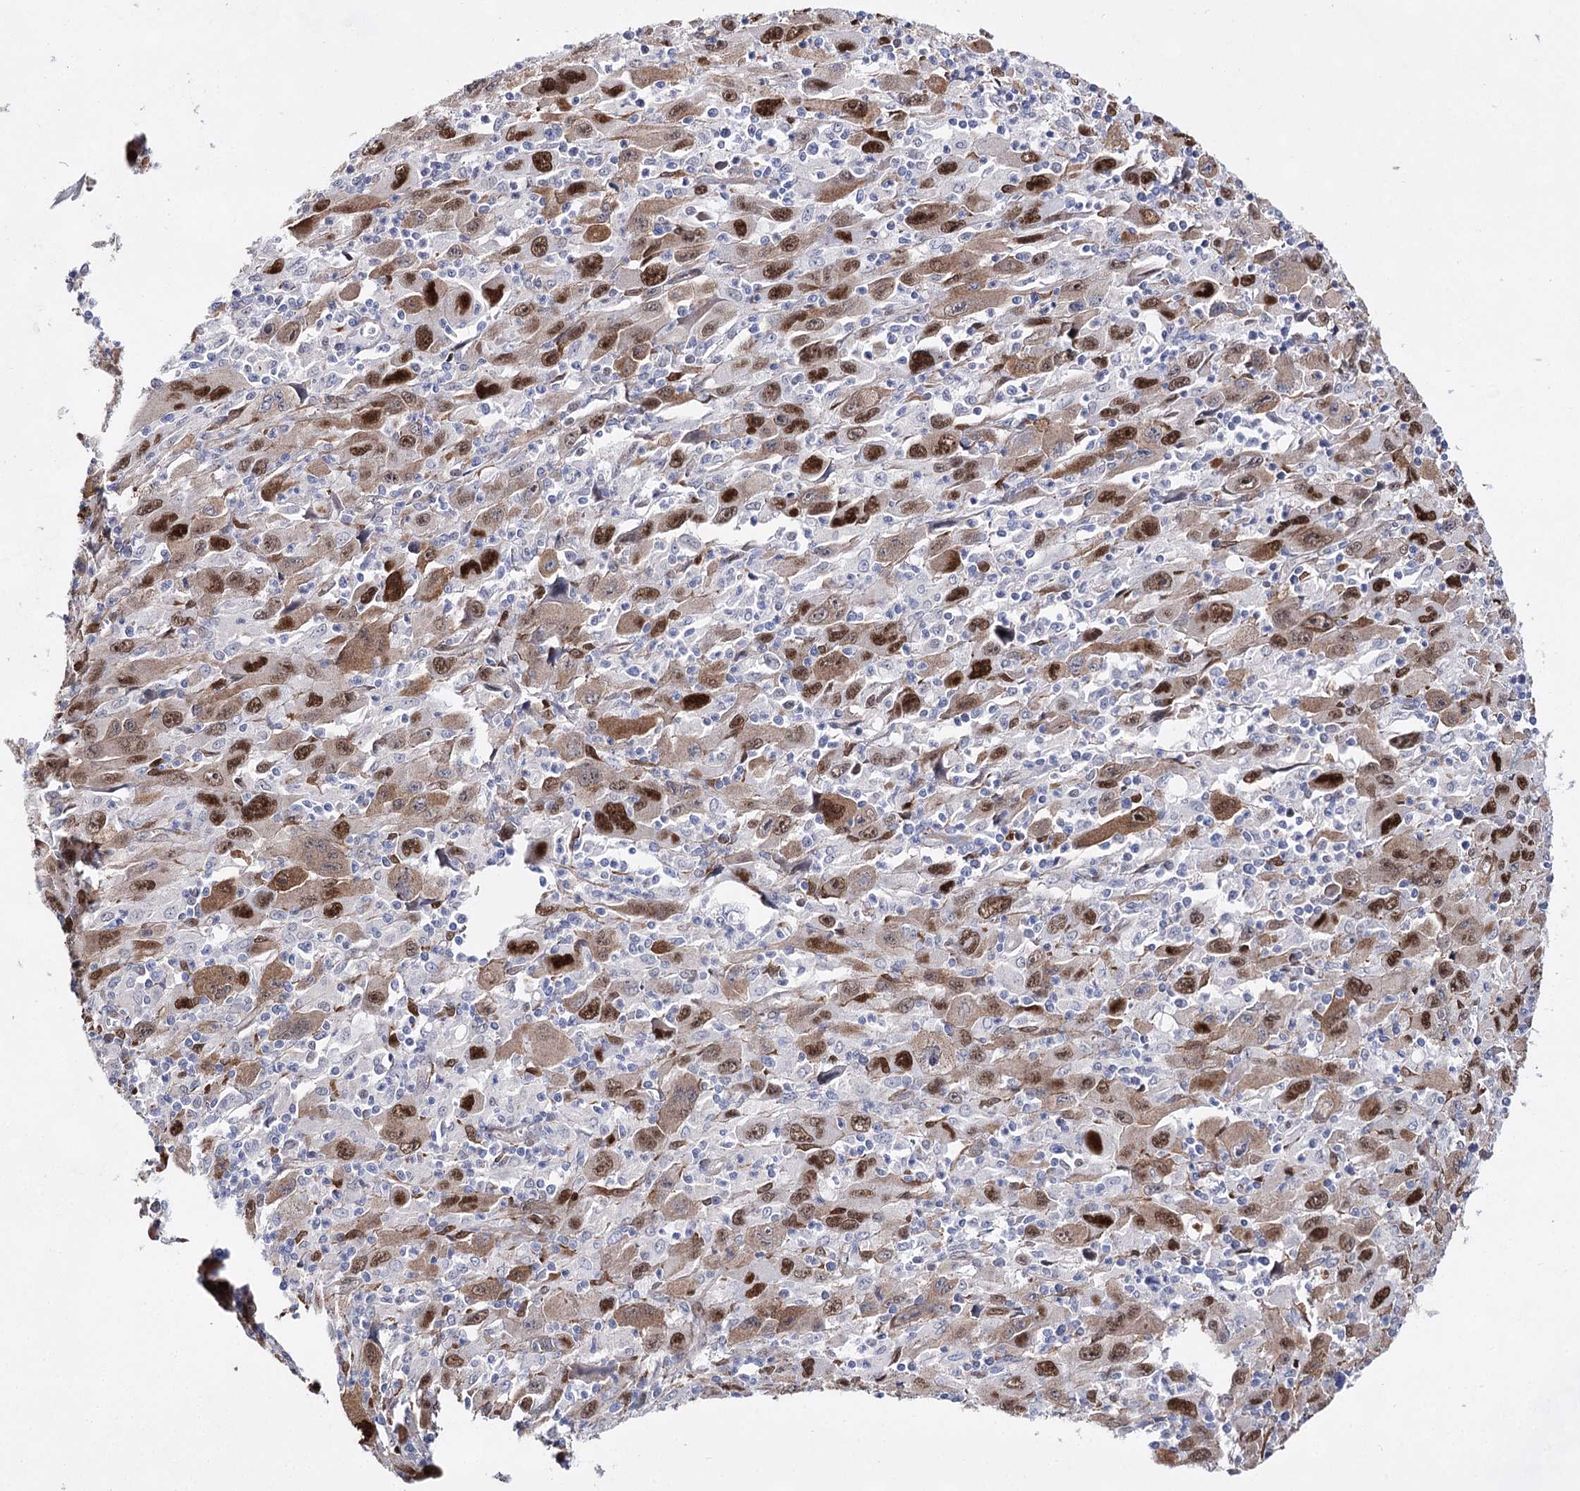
{"staining": {"intensity": "strong", "quantity": ">75%", "location": "cytoplasmic/membranous,nuclear"}, "tissue": "melanoma", "cell_type": "Tumor cells", "image_type": "cancer", "snomed": [{"axis": "morphology", "description": "Malignant melanoma, Metastatic site"}, {"axis": "topography", "description": "Skin"}], "caption": "Immunohistochemical staining of malignant melanoma (metastatic site) exhibits high levels of strong cytoplasmic/membranous and nuclear staining in approximately >75% of tumor cells. The staining is performed using DAB brown chromogen to label protein expression. The nuclei are counter-stained blue using hematoxylin.", "gene": "UGDH", "patient": {"sex": "female", "age": 56}}